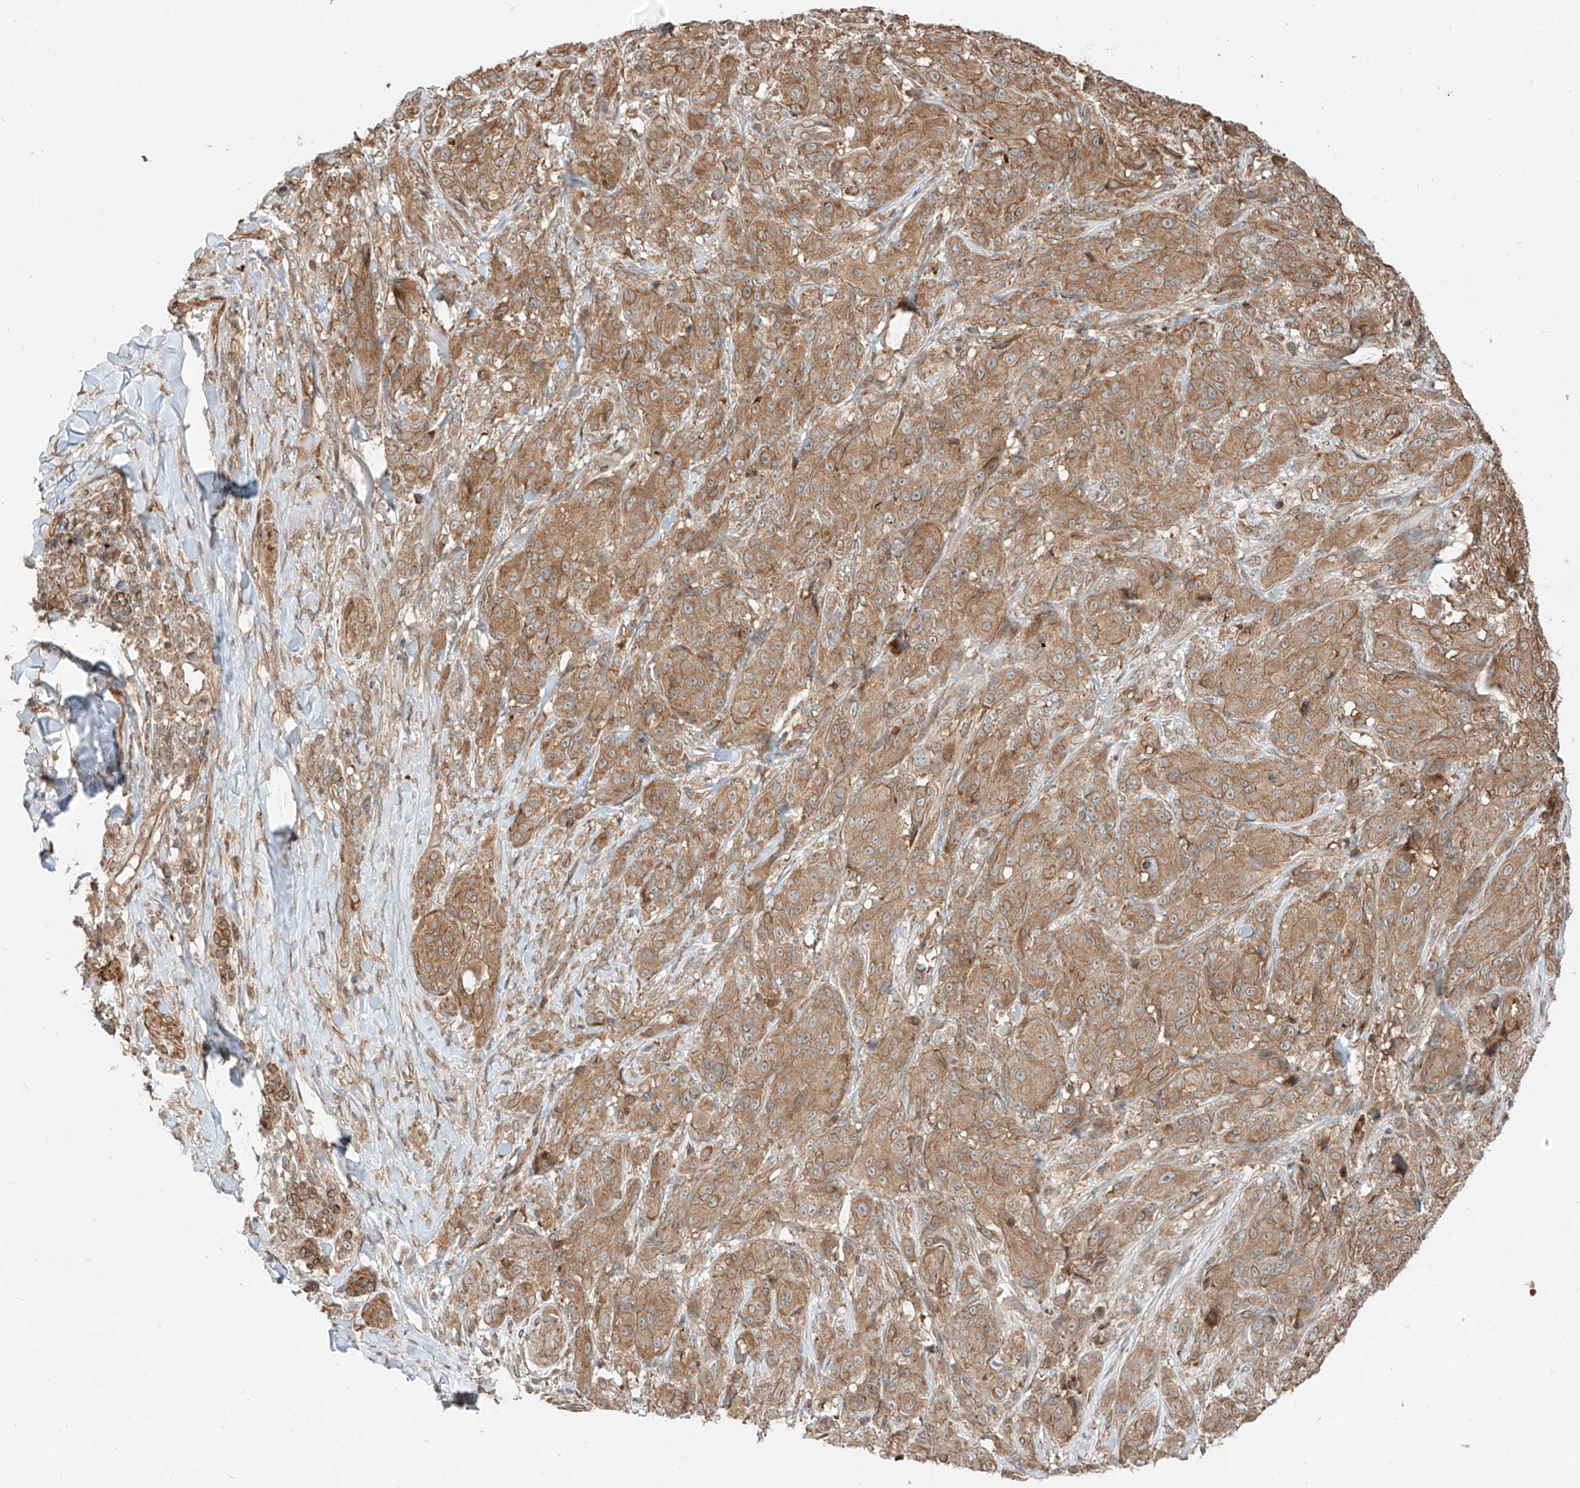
{"staining": {"intensity": "moderate", "quantity": ">75%", "location": "cytoplasmic/membranous"}, "tissue": "melanoma", "cell_type": "Tumor cells", "image_type": "cancer", "snomed": [{"axis": "morphology", "description": "Malignant melanoma, NOS"}, {"axis": "topography", "description": "Skin"}], "caption": "IHC of melanoma reveals medium levels of moderate cytoplasmic/membranous staining in approximately >75% of tumor cells.", "gene": "CEP162", "patient": {"sex": "male", "age": 73}}